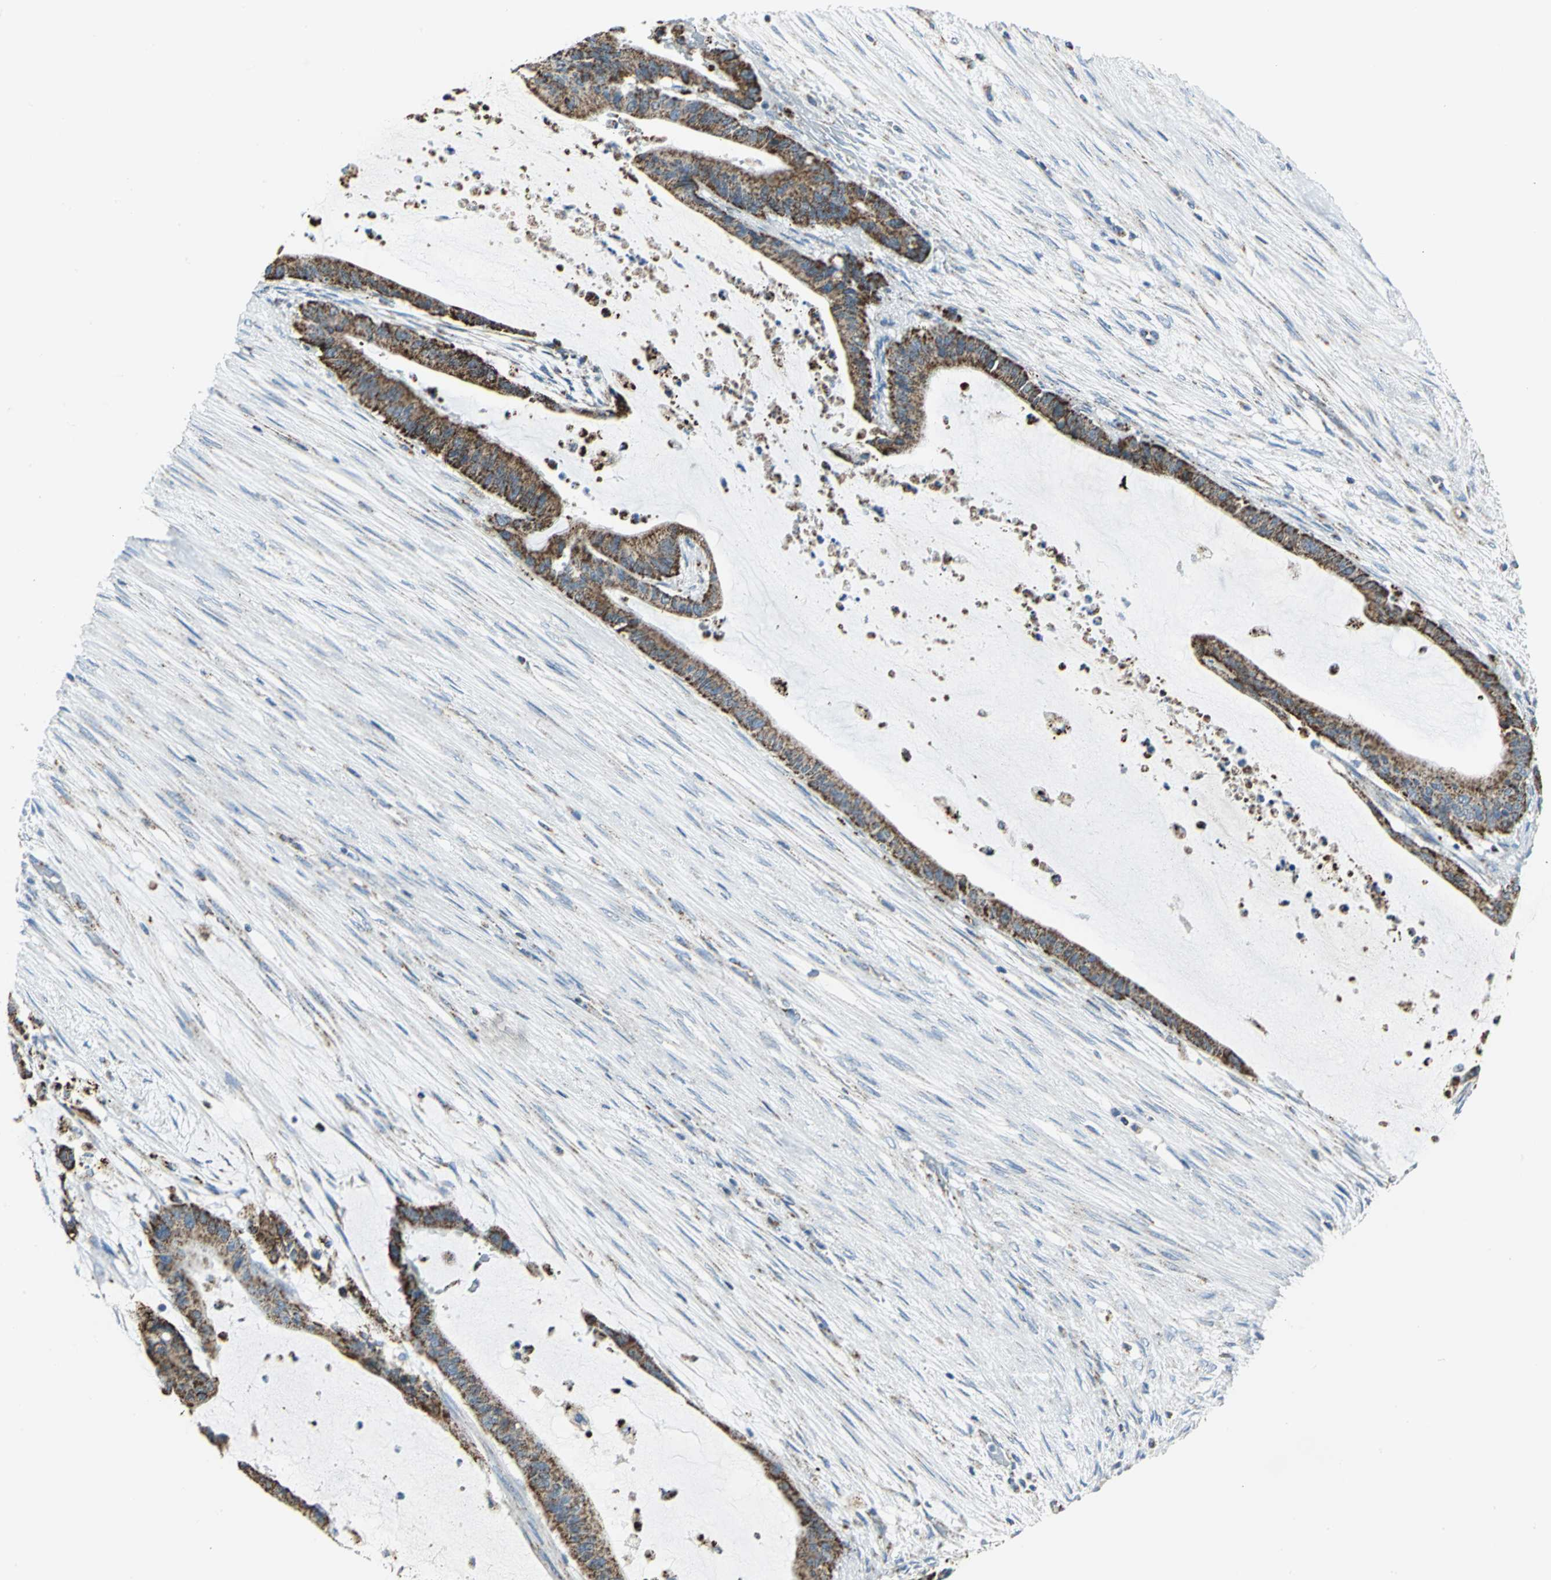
{"staining": {"intensity": "moderate", "quantity": "25%-75%", "location": "cytoplasmic/membranous"}, "tissue": "liver cancer", "cell_type": "Tumor cells", "image_type": "cancer", "snomed": [{"axis": "morphology", "description": "Cholangiocarcinoma"}, {"axis": "topography", "description": "Liver"}], "caption": "Human liver cancer stained with a brown dye reveals moderate cytoplasmic/membranous positive staining in approximately 25%-75% of tumor cells.", "gene": "NTRK1", "patient": {"sex": "female", "age": 73}}